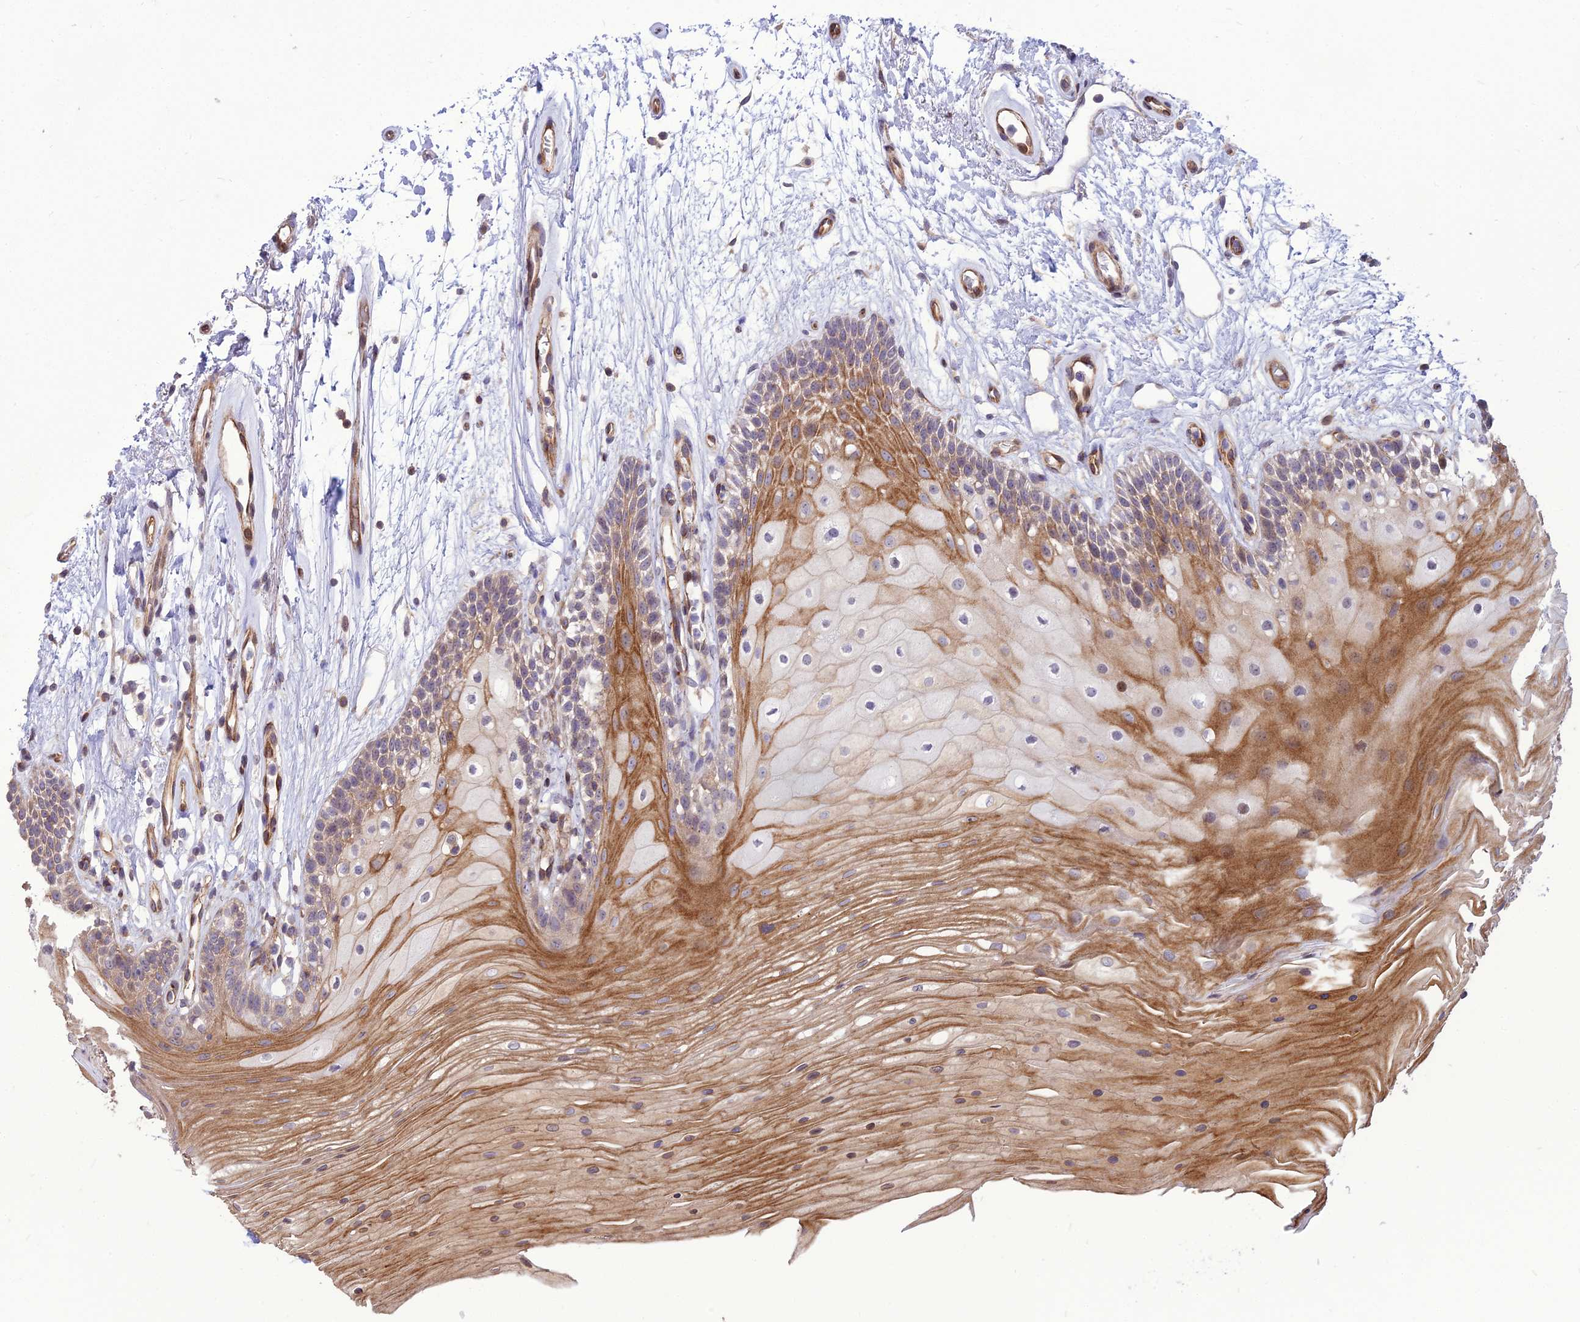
{"staining": {"intensity": "moderate", "quantity": ">75%", "location": "cytoplasmic/membranous"}, "tissue": "oral mucosa", "cell_type": "Squamous epithelial cells", "image_type": "normal", "snomed": [{"axis": "morphology", "description": "Normal tissue, NOS"}, {"axis": "topography", "description": "Oral tissue"}], "caption": "Immunohistochemistry (IHC) histopathology image of normal oral mucosa stained for a protein (brown), which exhibits medium levels of moderate cytoplasmic/membranous staining in approximately >75% of squamous epithelial cells.", "gene": "TSPYL2", "patient": {"sex": "female", "age": 80}}